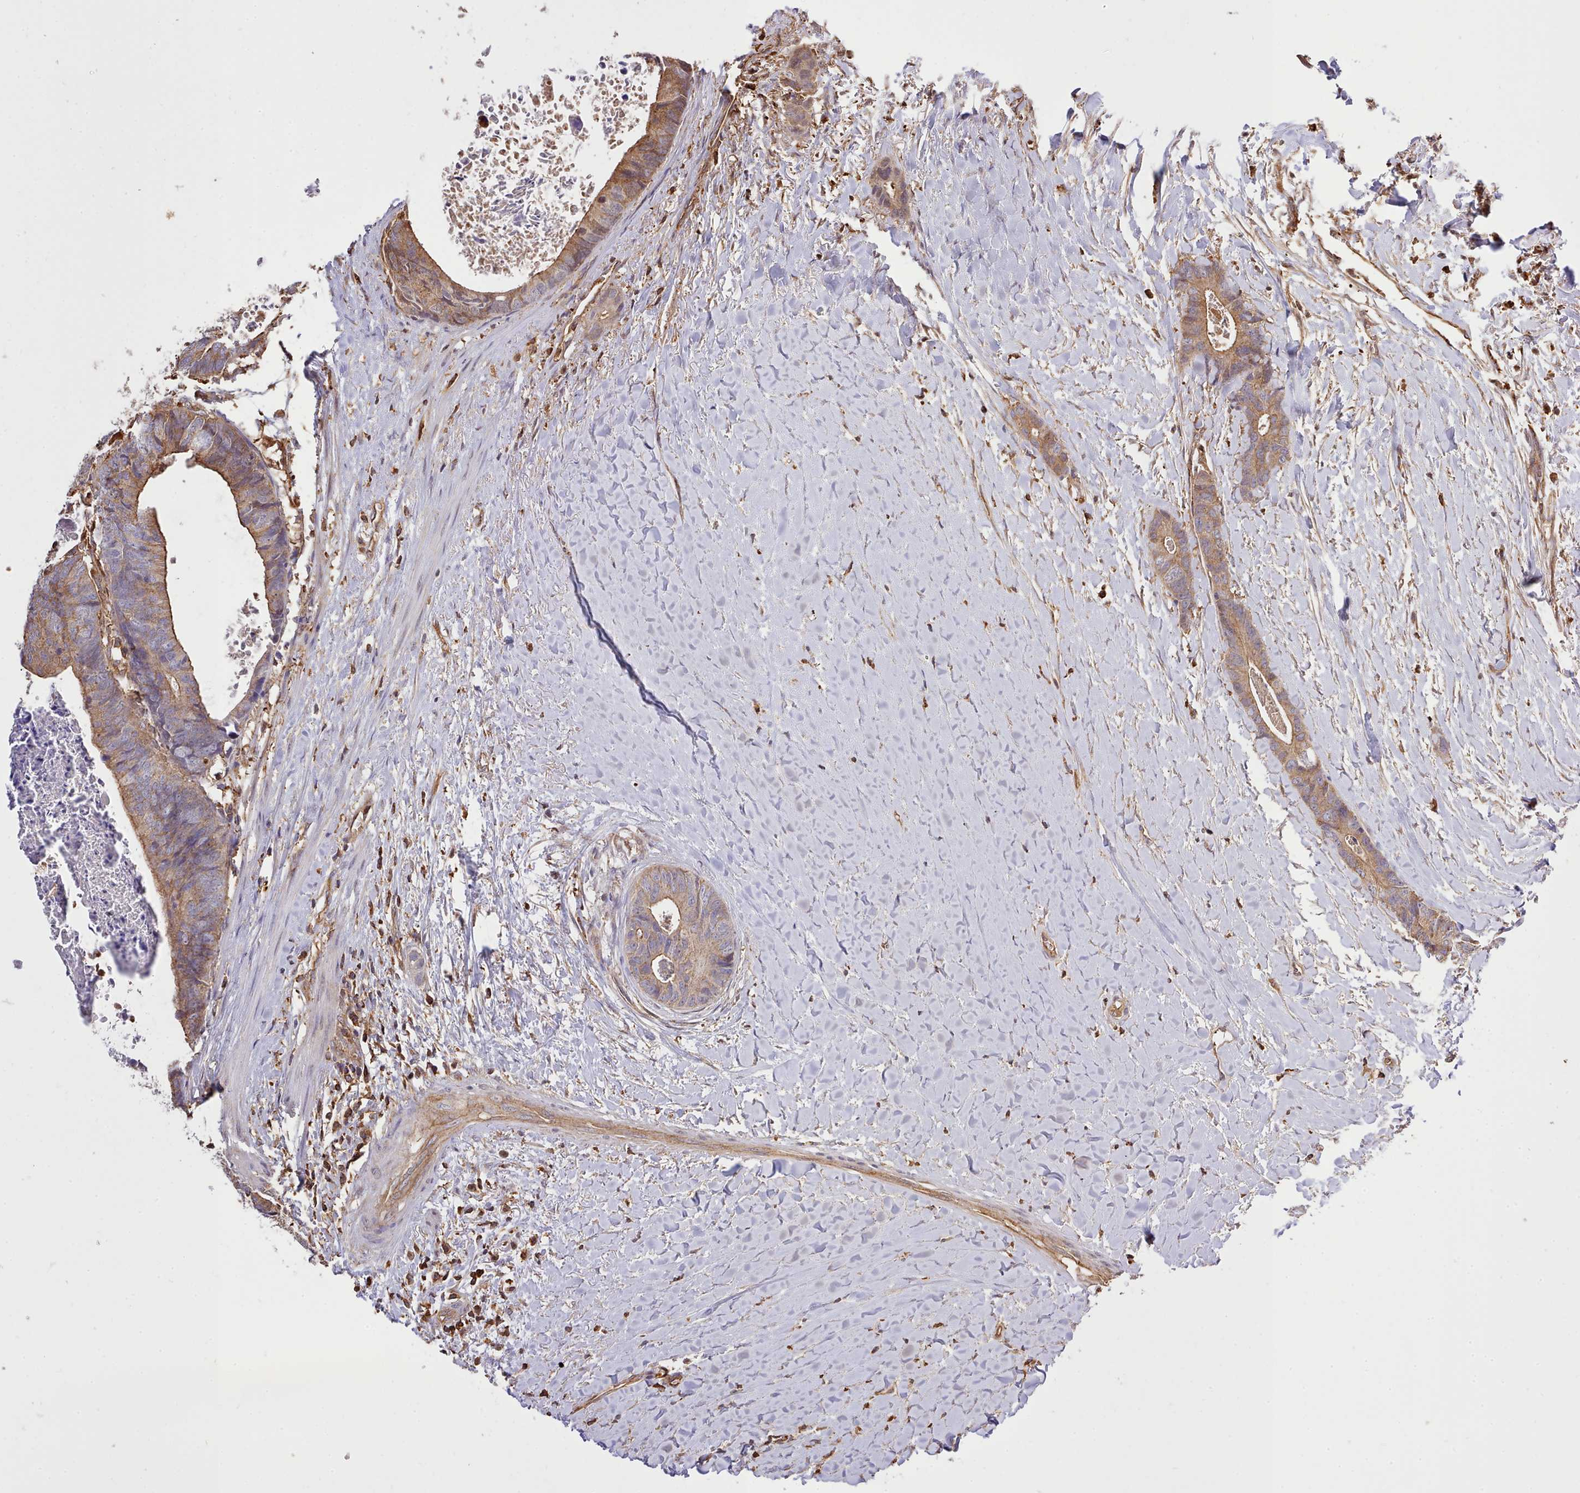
{"staining": {"intensity": "moderate", "quantity": ">75%", "location": "cytoplasmic/membranous"}, "tissue": "colorectal cancer", "cell_type": "Tumor cells", "image_type": "cancer", "snomed": [{"axis": "morphology", "description": "Adenocarcinoma, NOS"}, {"axis": "topography", "description": "Colon"}], "caption": "A brown stain highlights moderate cytoplasmic/membranous expression of a protein in colorectal cancer (adenocarcinoma) tumor cells. (DAB = brown stain, brightfield microscopy at high magnification).", "gene": "CAPZA1", "patient": {"sex": "female", "age": 57}}